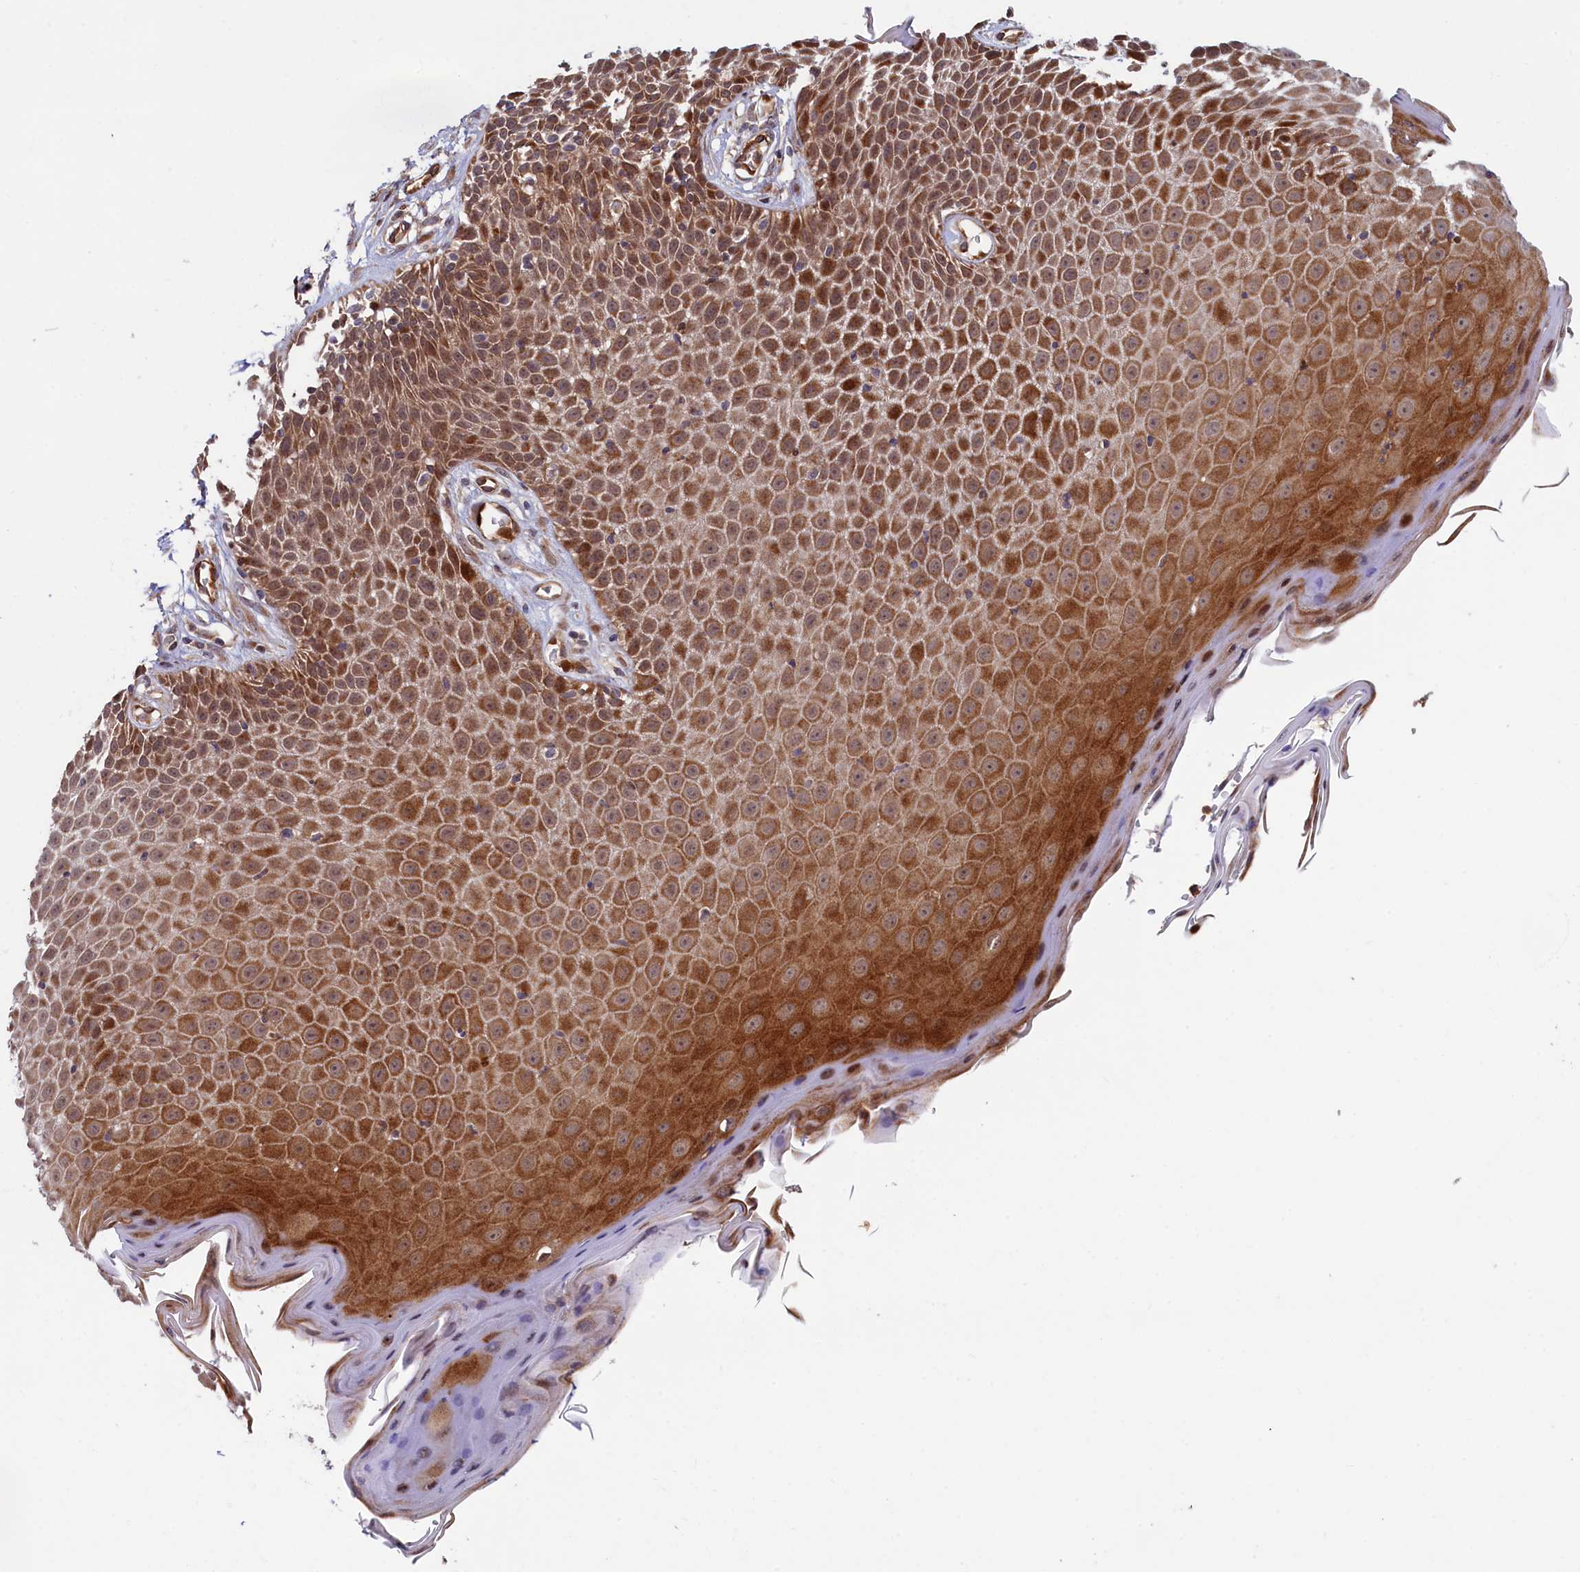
{"staining": {"intensity": "strong", "quantity": ">75%", "location": "cytoplasmic/membranous"}, "tissue": "skin", "cell_type": "Epidermal cells", "image_type": "normal", "snomed": [{"axis": "morphology", "description": "Normal tissue, NOS"}, {"axis": "topography", "description": "Vulva"}], "caption": "Strong cytoplasmic/membranous expression is present in about >75% of epidermal cells in unremarkable skin.", "gene": "PIK3C3", "patient": {"sex": "female", "age": 68}}